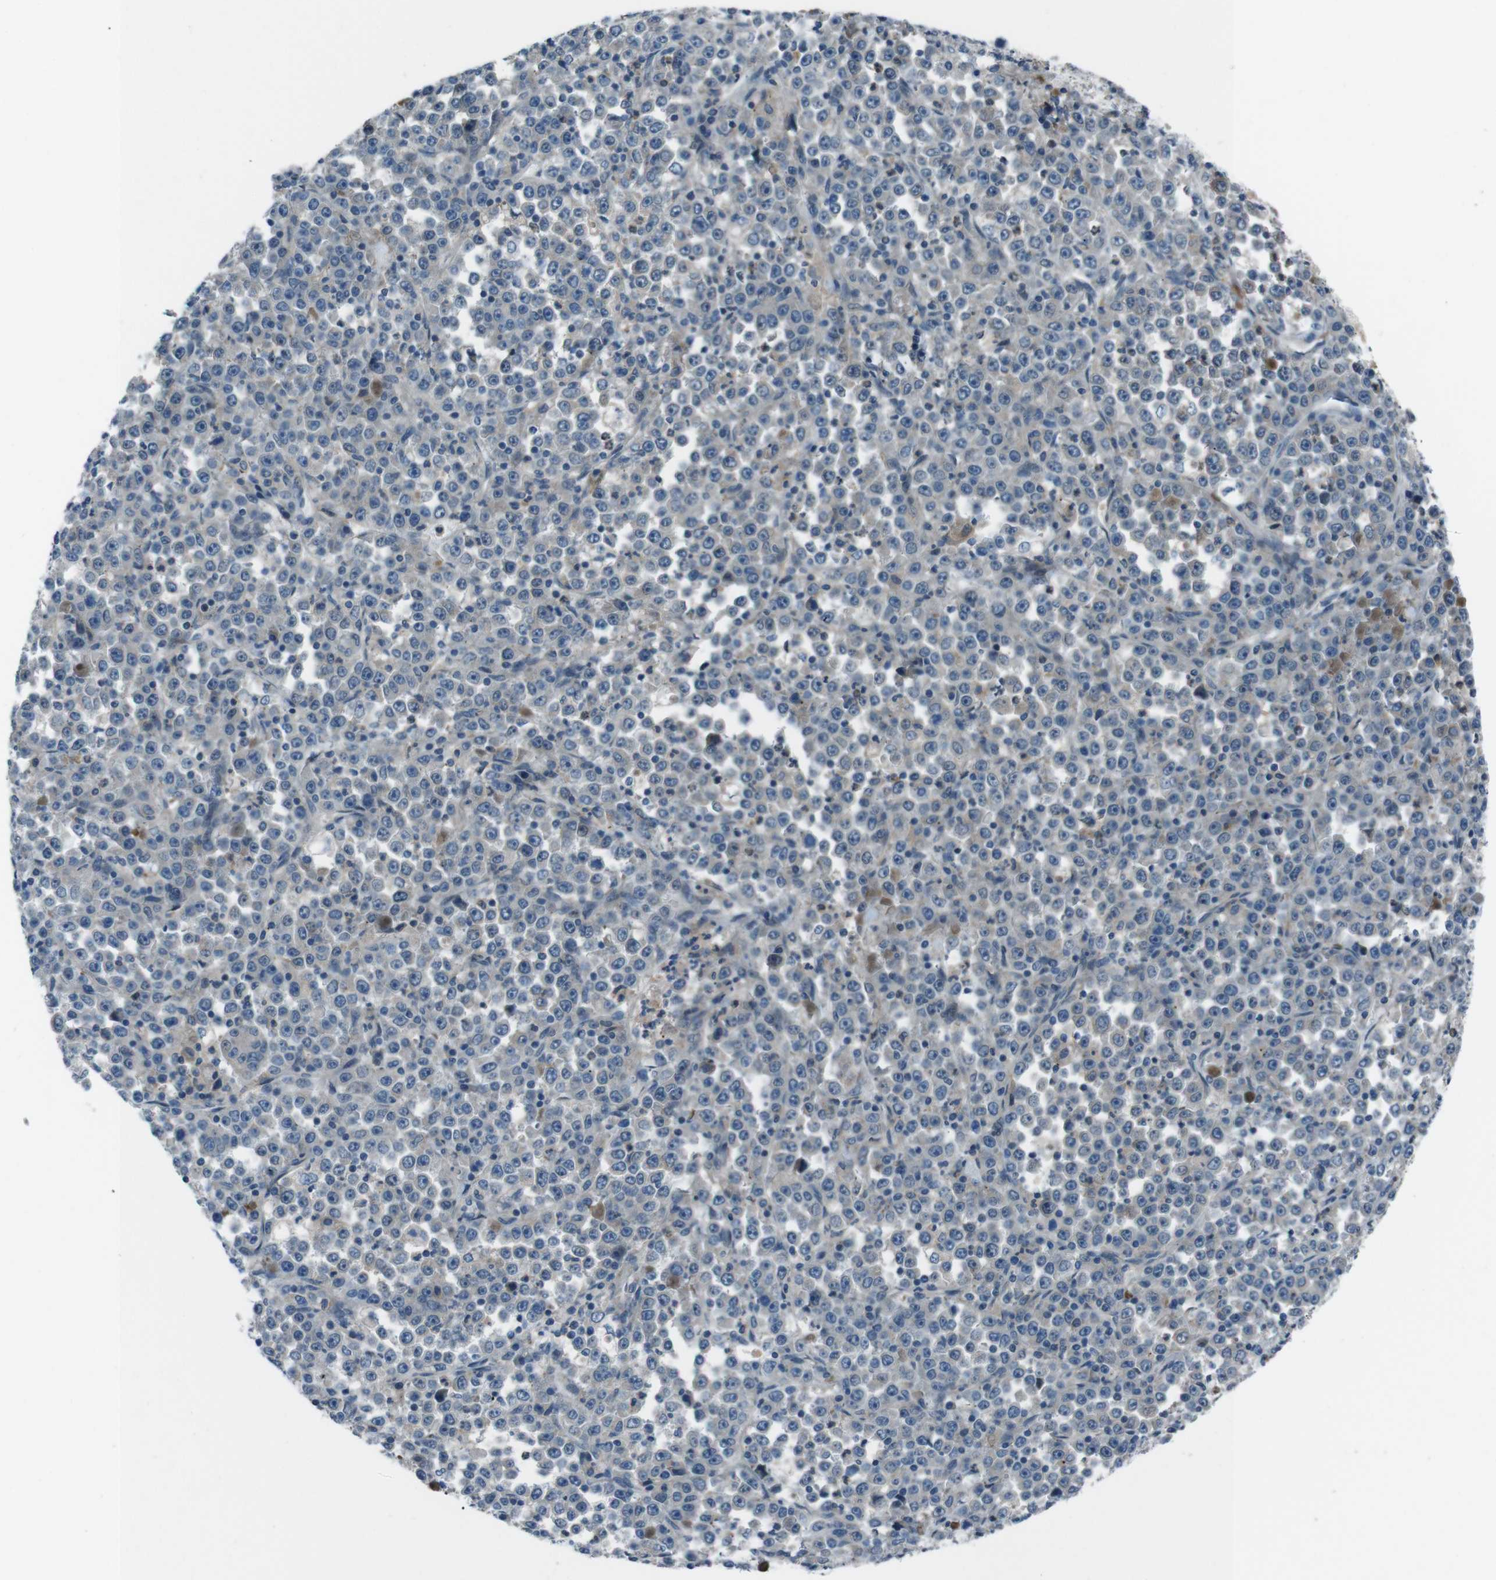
{"staining": {"intensity": "negative", "quantity": "none", "location": "none"}, "tissue": "stomach cancer", "cell_type": "Tumor cells", "image_type": "cancer", "snomed": [{"axis": "morphology", "description": "Normal tissue, NOS"}, {"axis": "morphology", "description": "Adenocarcinoma, NOS"}, {"axis": "topography", "description": "Stomach, upper"}, {"axis": "topography", "description": "Stomach"}], "caption": "Tumor cells are negative for brown protein staining in stomach adenocarcinoma.", "gene": "SLC27A4", "patient": {"sex": "male", "age": 59}}